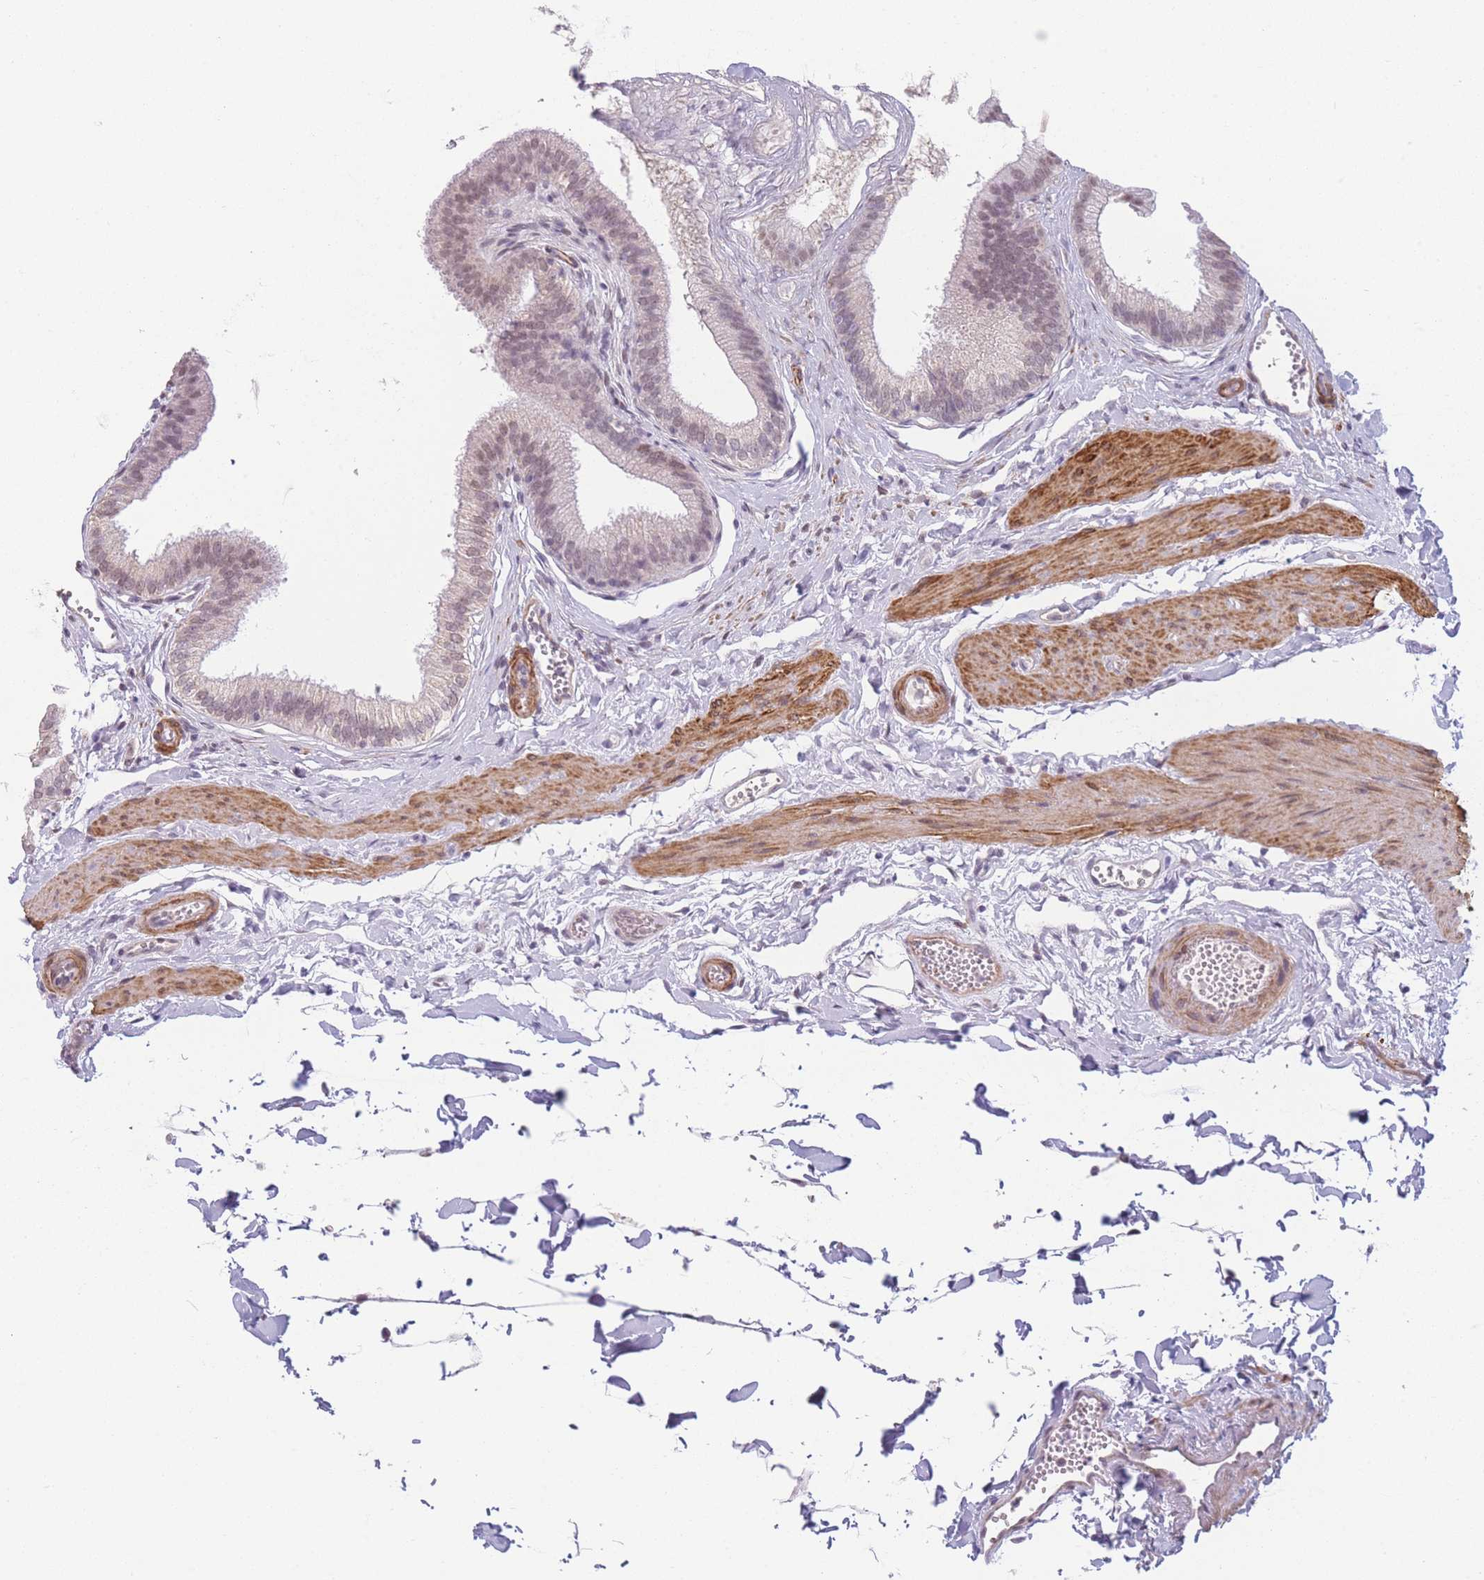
{"staining": {"intensity": "weak", "quantity": "25%-75%", "location": "nuclear"}, "tissue": "gallbladder", "cell_type": "Glandular cells", "image_type": "normal", "snomed": [{"axis": "morphology", "description": "Normal tissue, NOS"}, {"axis": "topography", "description": "Gallbladder"}], "caption": "A high-resolution histopathology image shows immunohistochemistry staining of benign gallbladder, which reveals weak nuclear staining in approximately 25%-75% of glandular cells. The staining was performed using DAB to visualize the protein expression in brown, while the nuclei were stained in blue with hematoxylin (Magnification: 20x).", "gene": "SIN3B", "patient": {"sex": "female", "age": 54}}